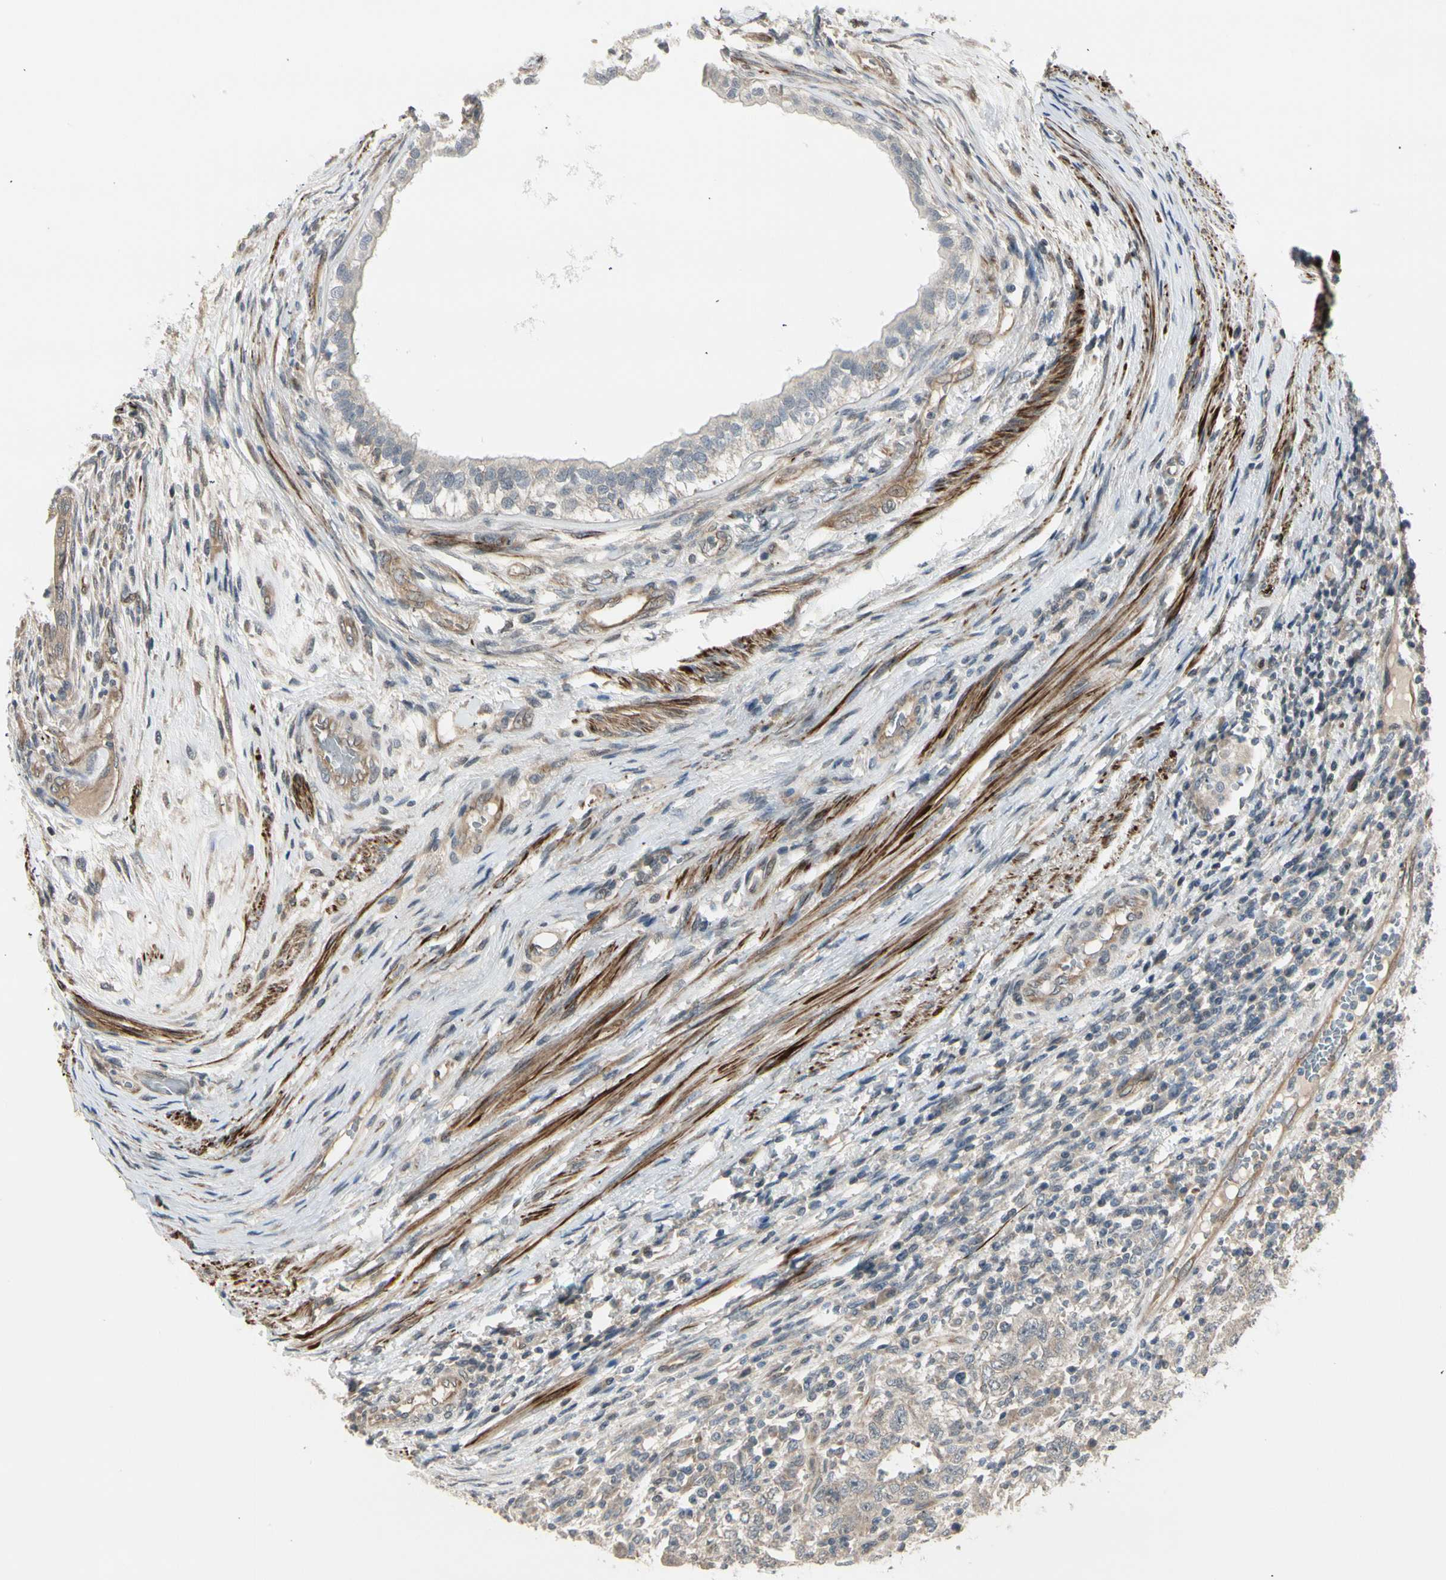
{"staining": {"intensity": "weak", "quantity": ">75%", "location": "cytoplasmic/membranous"}, "tissue": "testis cancer", "cell_type": "Tumor cells", "image_type": "cancer", "snomed": [{"axis": "morphology", "description": "Carcinoma, Embryonal, NOS"}, {"axis": "topography", "description": "Testis"}], "caption": "Protein expression analysis of testis cancer (embryonal carcinoma) displays weak cytoplasmic/membranous staining in approximately >75% of tumor cells. Immunohistochemistry stains the protein of interest in brown and the nuclei are stained blue.", "gene": "SVBP", "patient": {"sex": "male", "age": 26}}